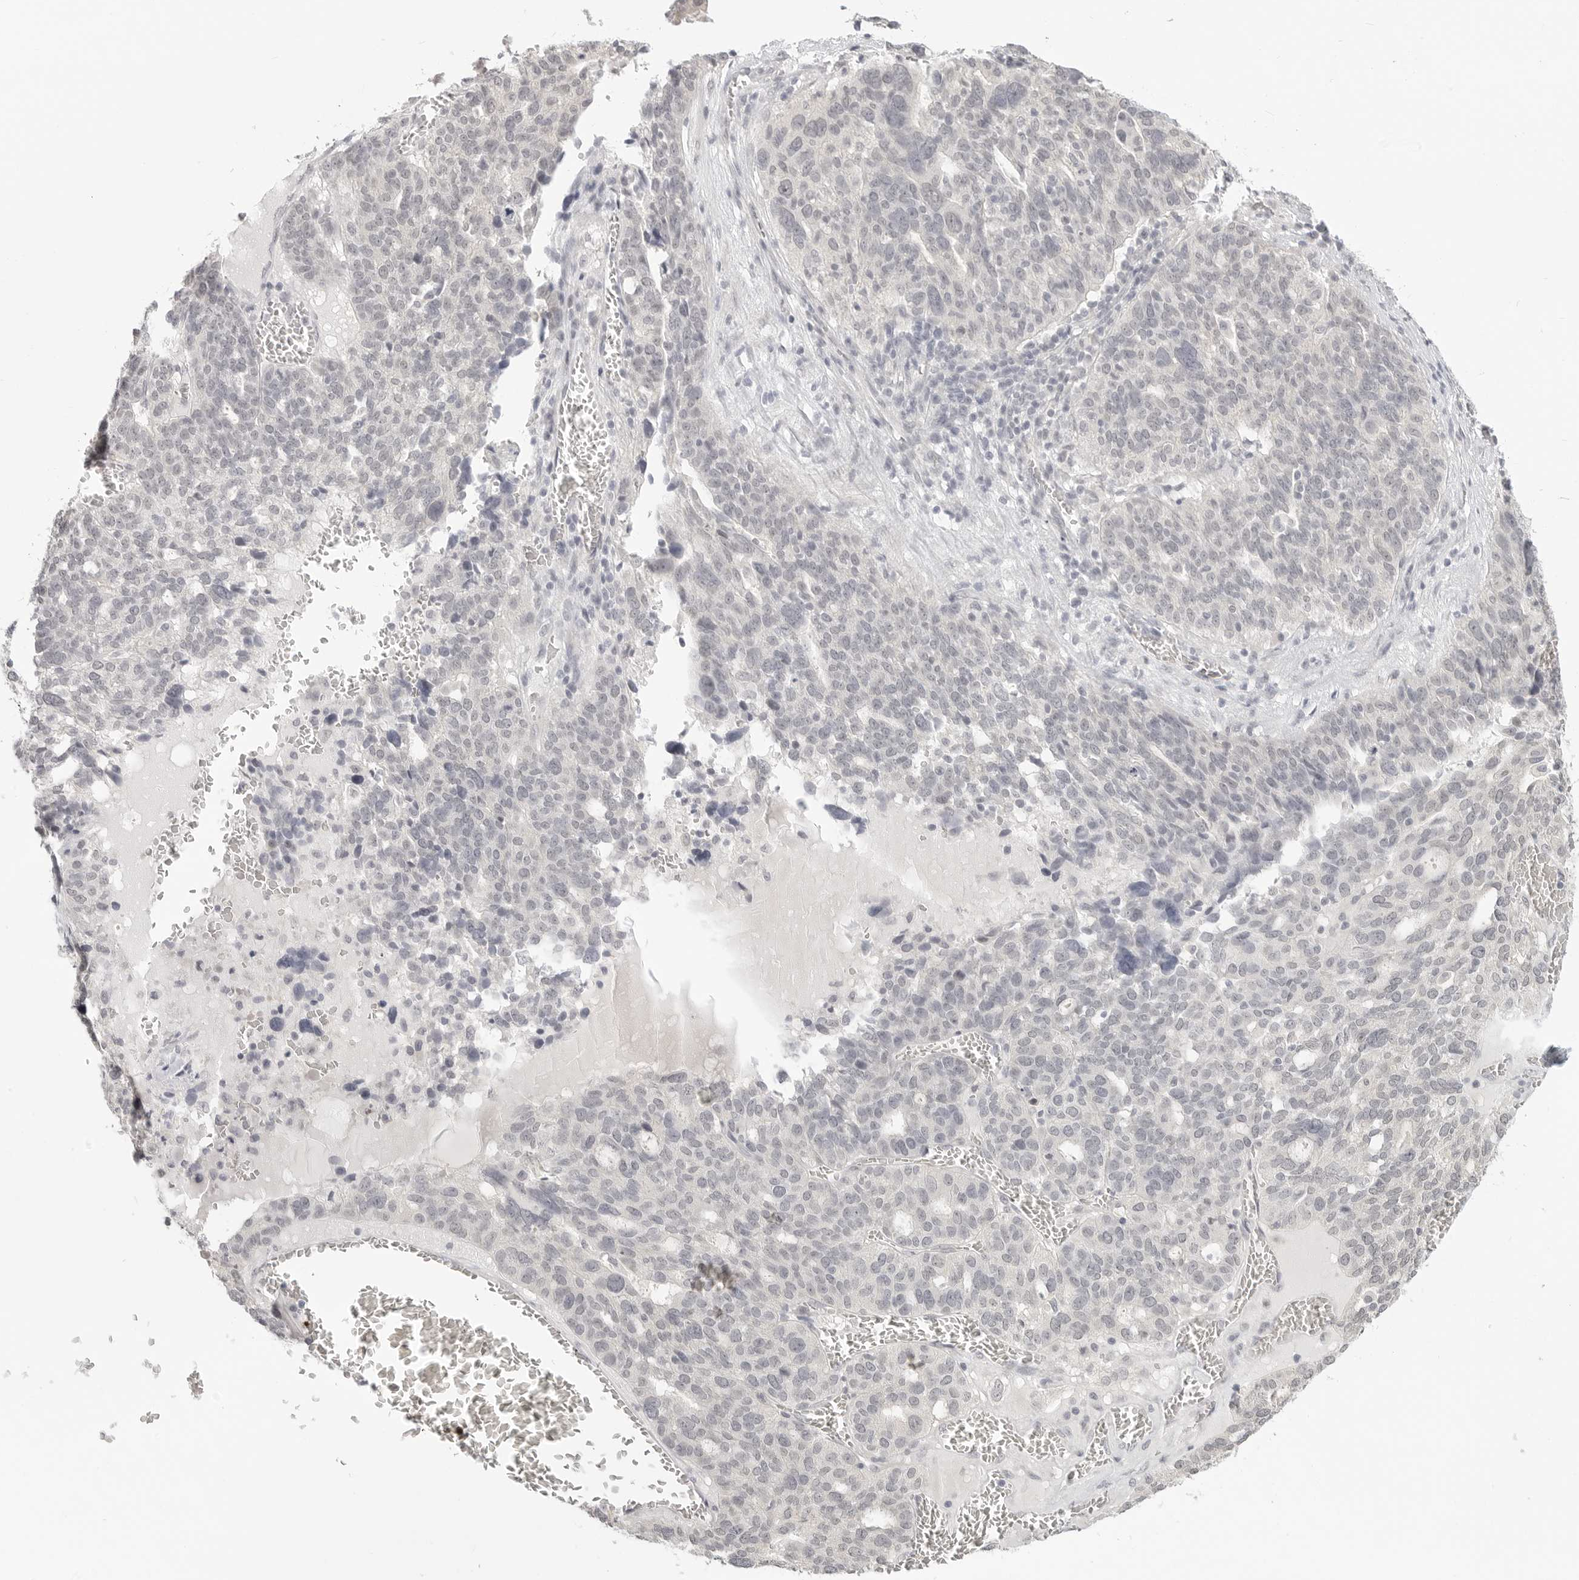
{"staining": {"intensity": "negative", "quantity": "none", "location": "none"}, "tissue": "ovarian cancer", "cell_type": "Tumor cells", "image_type": "cancer", "snomed": [{"axis": "morphology", "description": "Cystadenocarcinoma, serous, NOS"}, {"axis": "topography", "description": "Ovary"}], "caption": "The immunohistochemistry histopathology image has no significant positivity in tumor cells of ovarian cancer tissue.", "gene": "KLK11", "patient": {"sex": "female", "age": 59}}